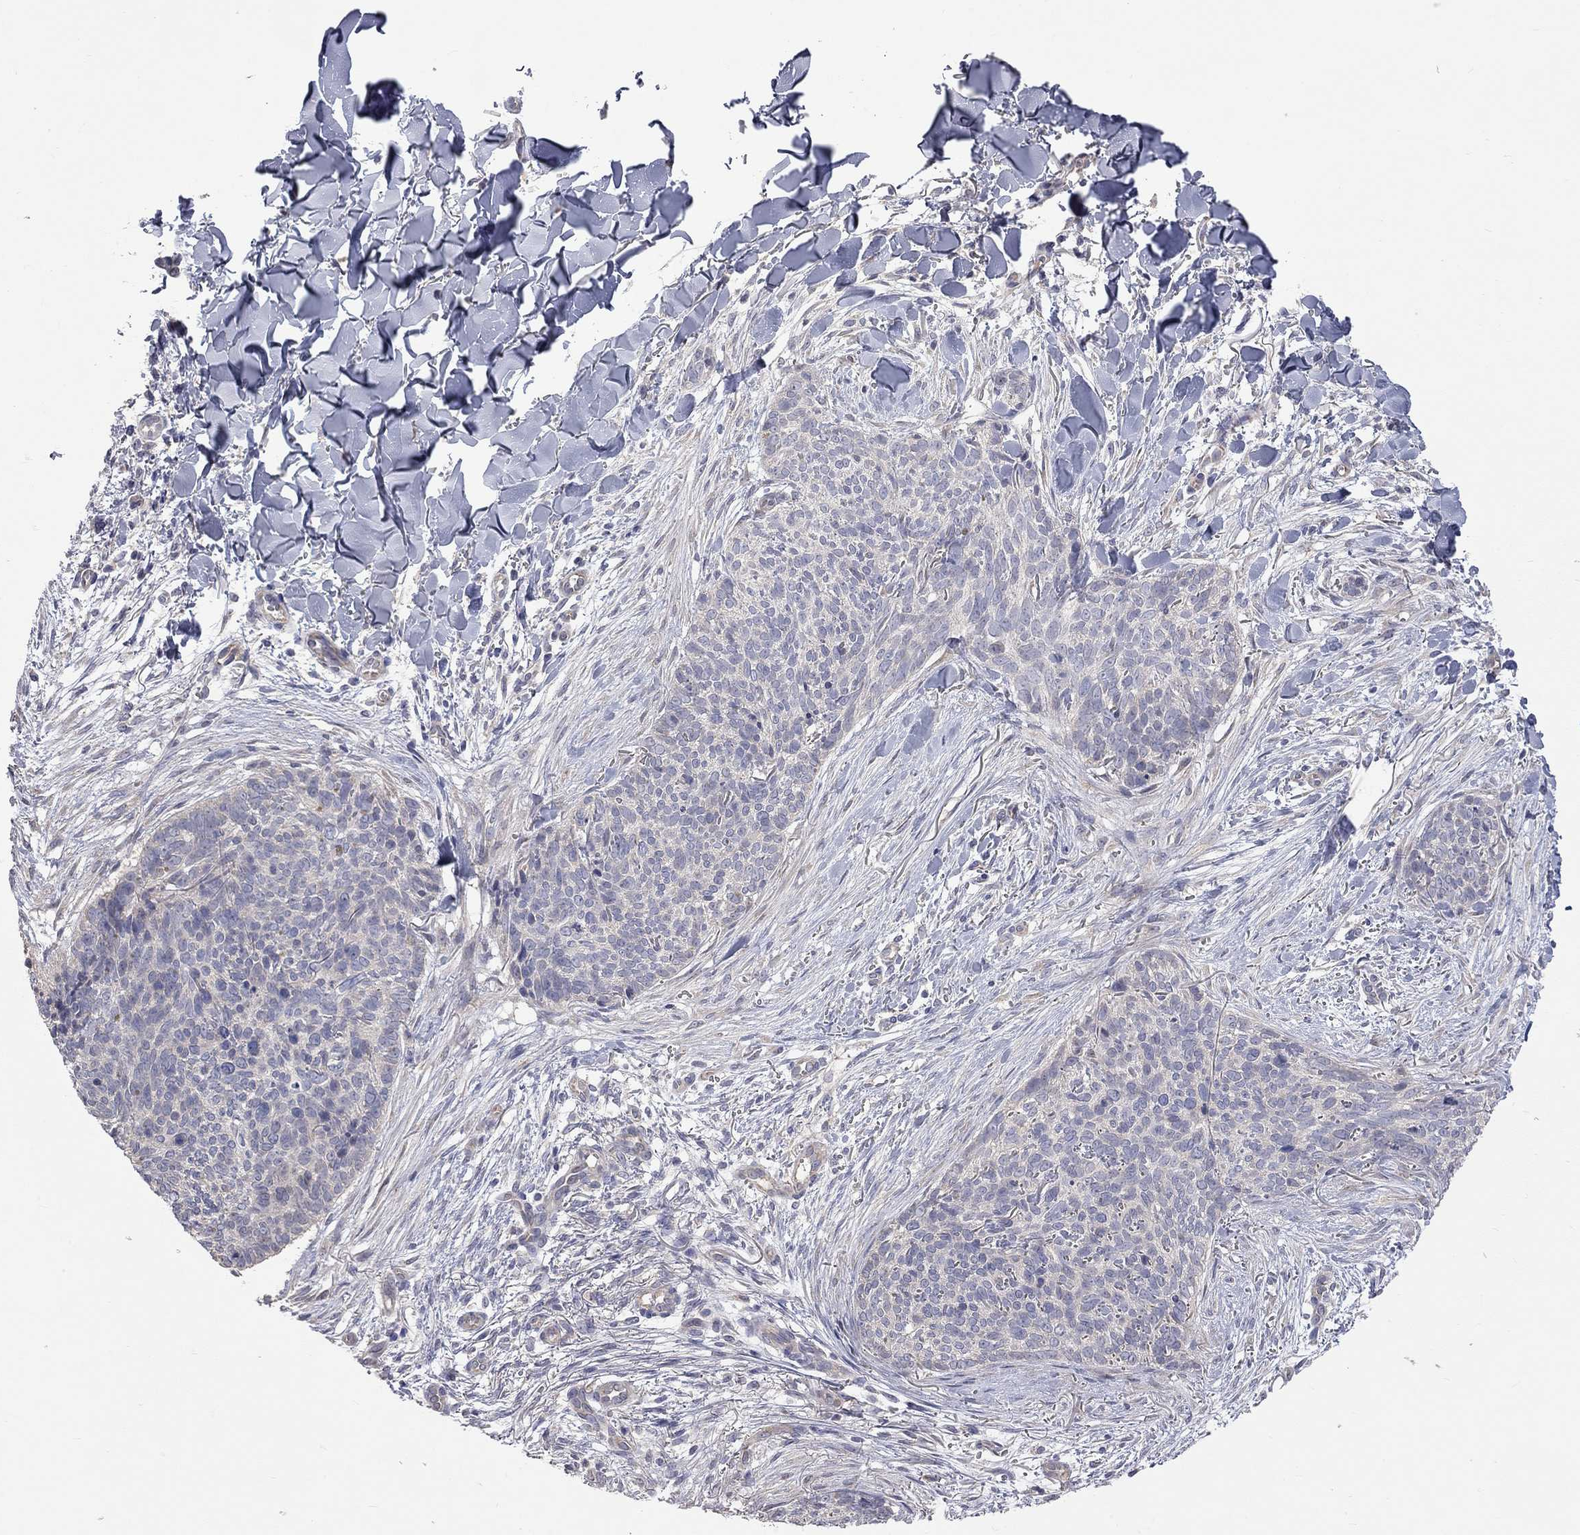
{"staining": {"intensity": "strong", "quantity": "<25%", "location": "cytoplasmic/membranous"}, "tissue": "skin cancer", "cell_type": "Tumor cells", "image_type": "cancer", "snomed": [{"axis": "morphology", "description": "Basal cell carcinoma"}, {"axis": "topography", "description": "Skin"}], "caption": "Immunohistochemistry staining of skin cancer (basal cell carcinoma), which displays medium levels of strong cytoplasmic/membranous positivity in about <25% of tumor cells indicating strong cytoplasmic/membranous protein positivity. The staining was performed using DAB (brown) for protein detection and nuclei were counterstained in hematoxylin (blue).", "gene": "OPRK1", "patient": {"sex": "male", "age": 64}}